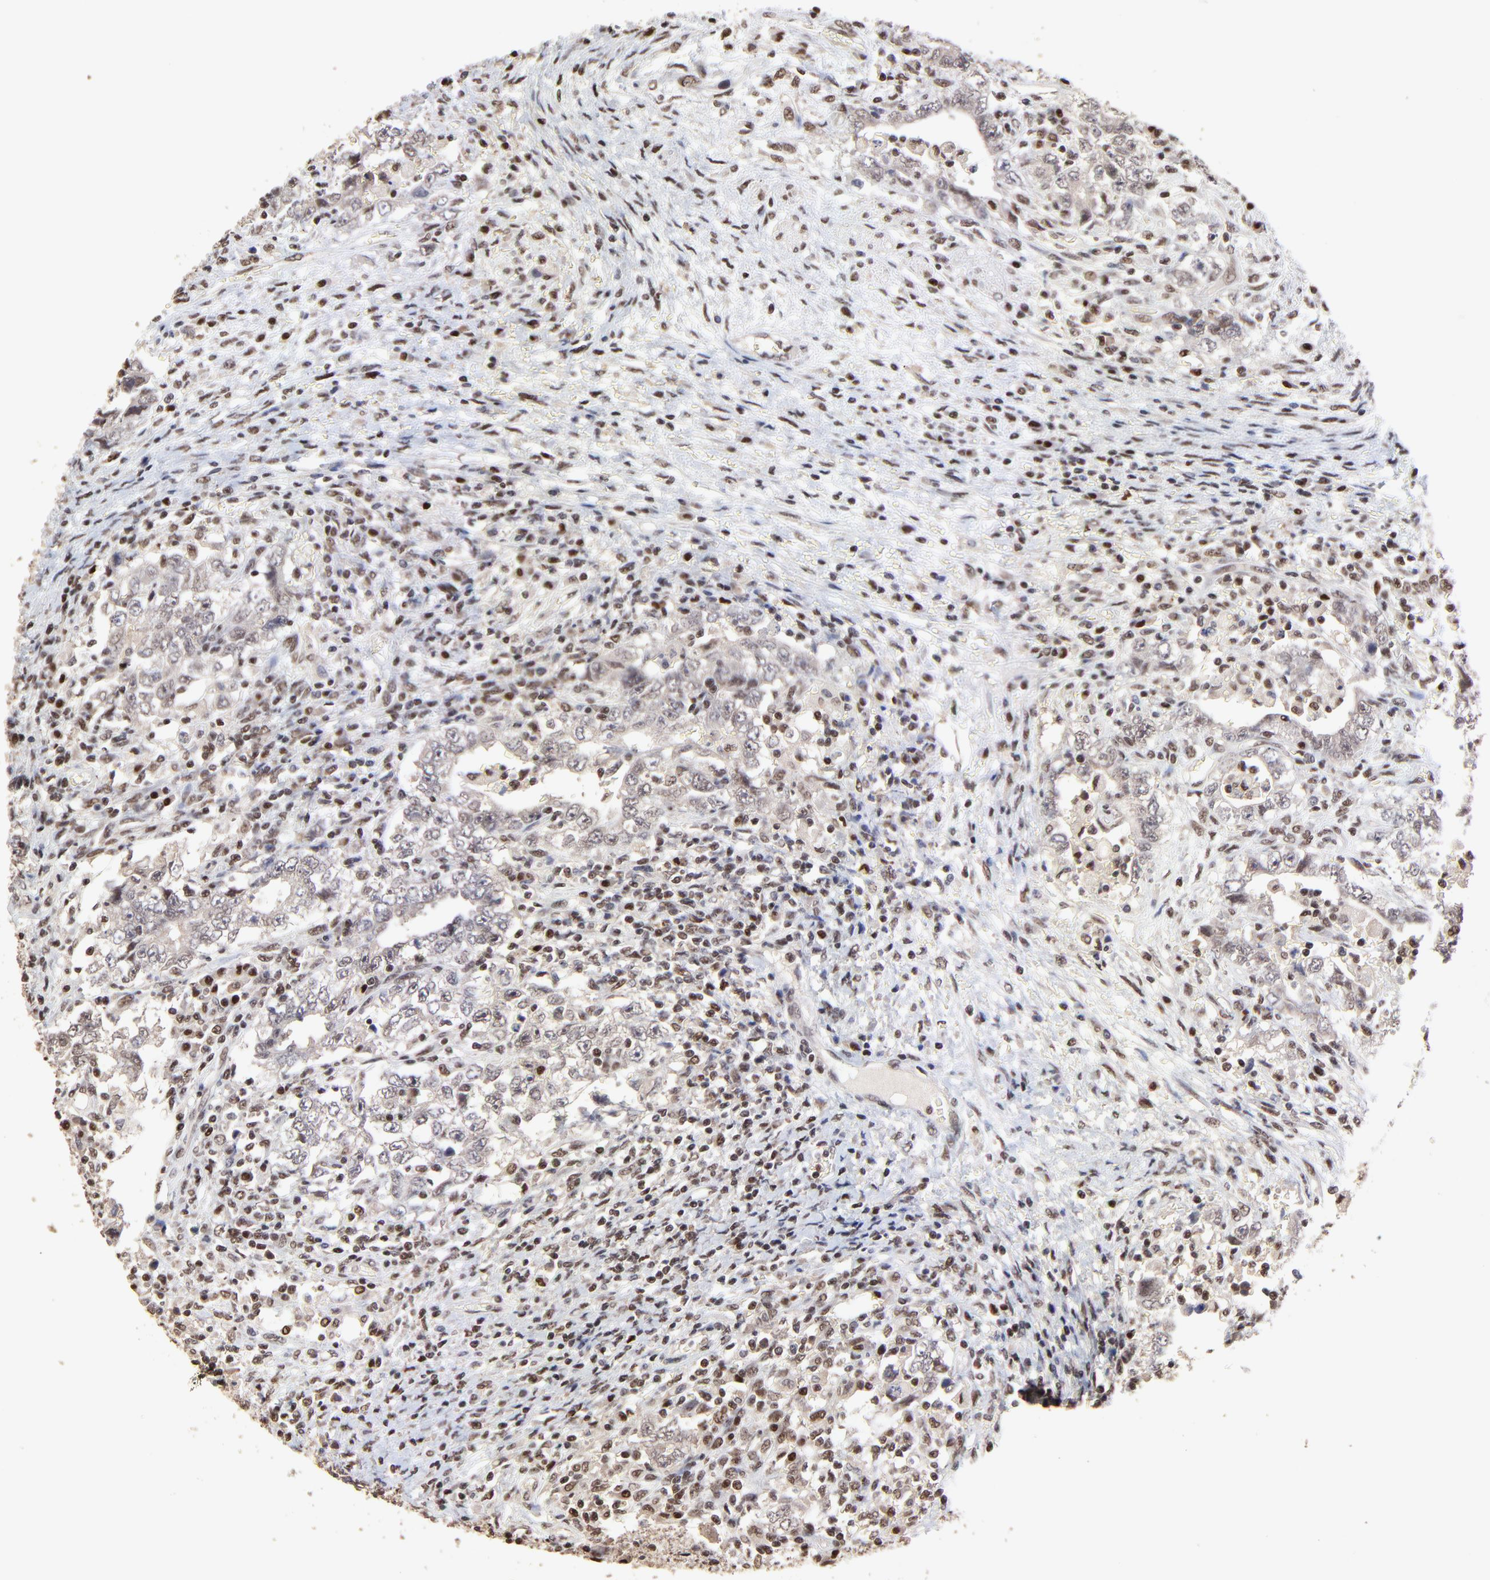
{"staining": {"intensity": "moderate", "quantity": "25%-75%", "location": "nuclear"}, "tissue": "testis cancer", "cell_type": "Tumor cells", "image_type": "cancer", "snomed": [{"axis": "morphology", "description": "Carcinoma, Embryonal, NOS"}, {"axis": "topography", "description": "Testis"}], "caption": "Embryonal carcinoma (testis) stained for a protein (brown) demonstrates moderate nuclear positive positivity in about 25%-75% of tumor cells.", "gene": "DSN1", "patient": {"sex": "male", "age": 26}}